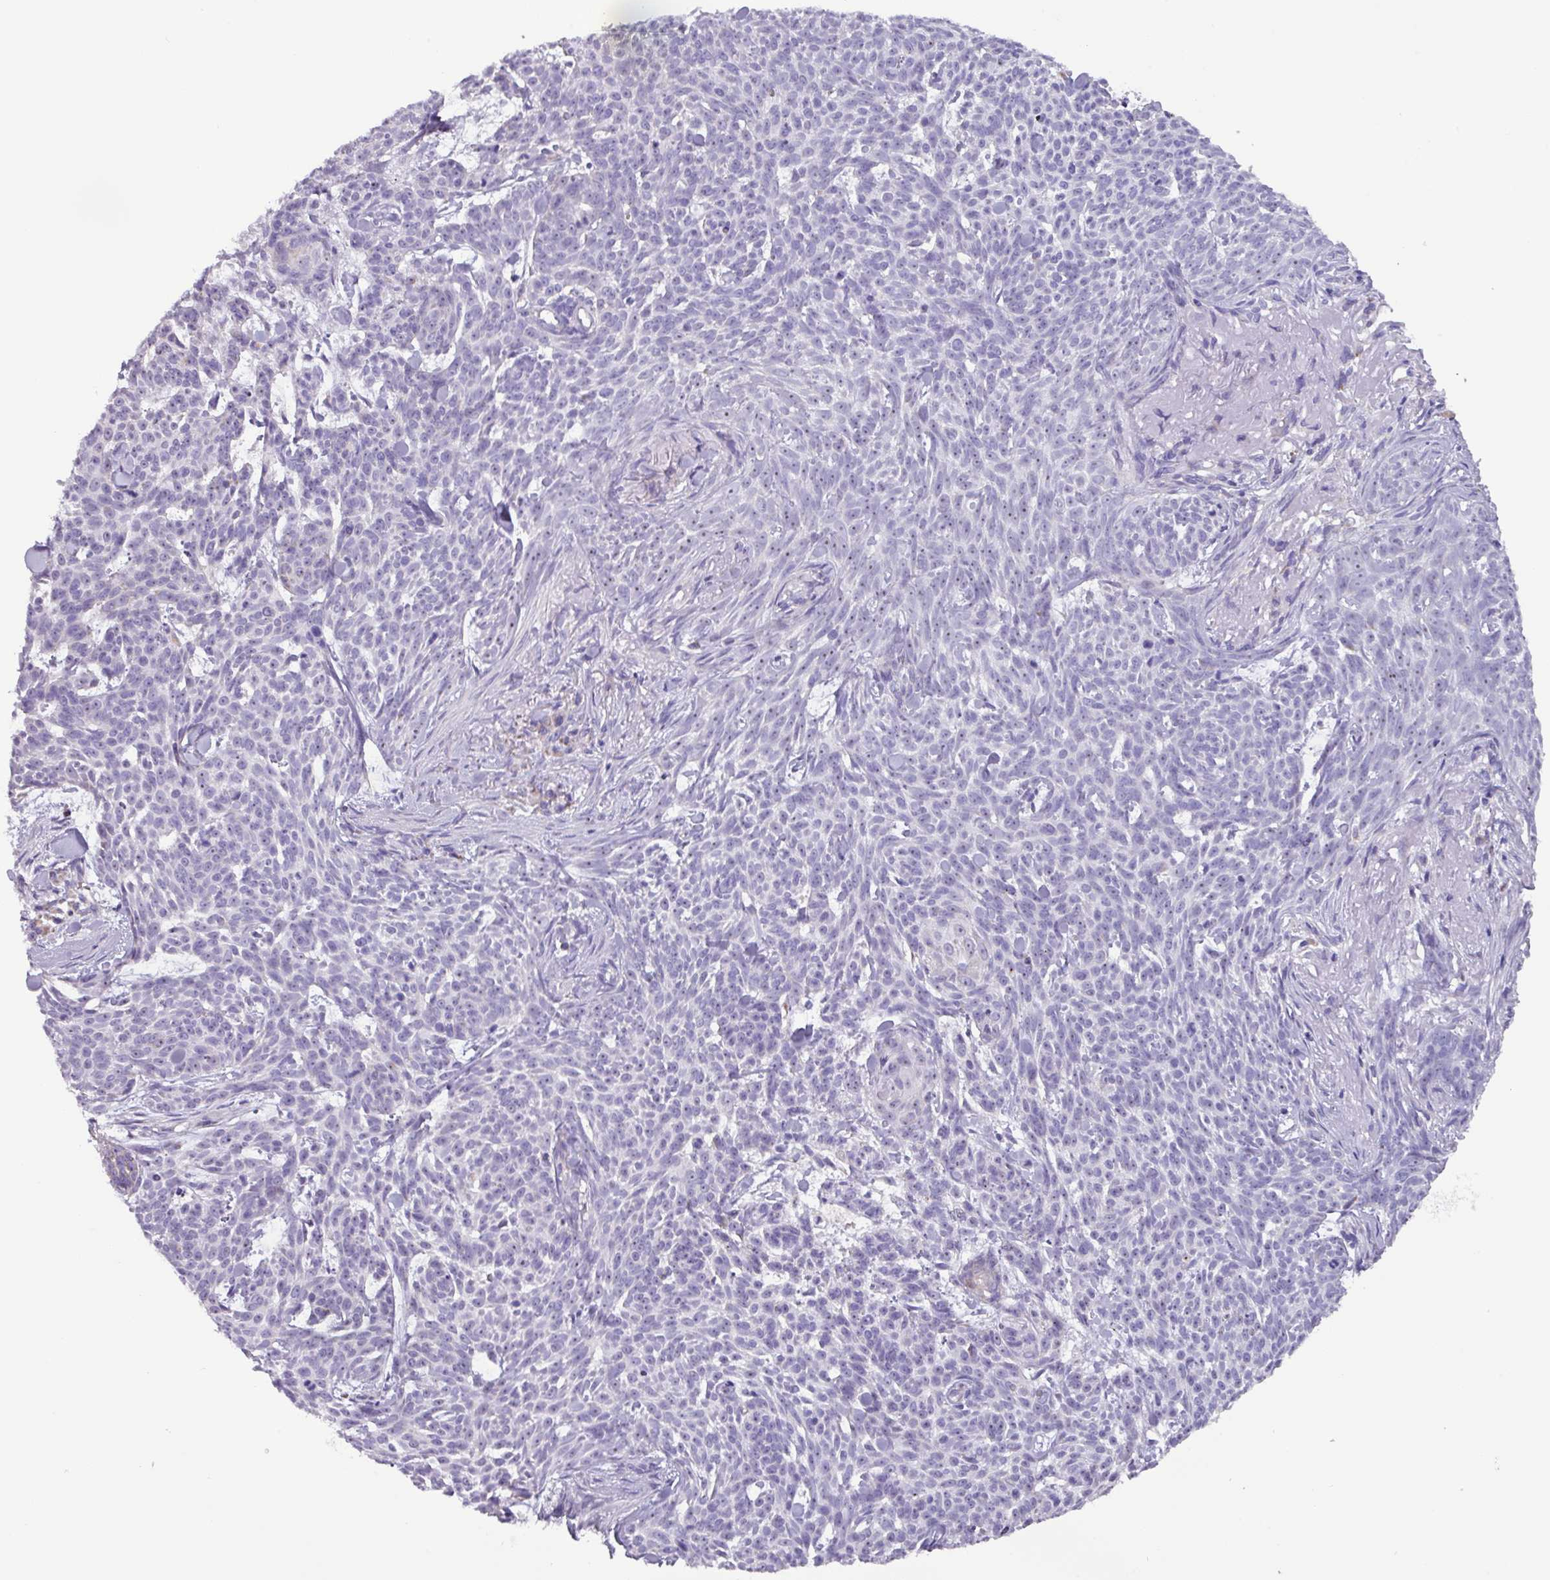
{"staining": {"intensity": "negative", "quantity": "none", "location": "none"}, "tissue": "skin cancer", "cell_type": "Tumor cells", "image_type": "cancer", "snomed": [{"axis": "morphology", "description": "Basal cell carcinoma"}, {"axis": "topography", "description": "Skin"}], "caption": "The photomicrograph demonstrates no significant staining in tumor cells of basal cell carcinoma (skin).", "gene": "MT-ND4", "patient": {"sex": "female", "age": 93}}